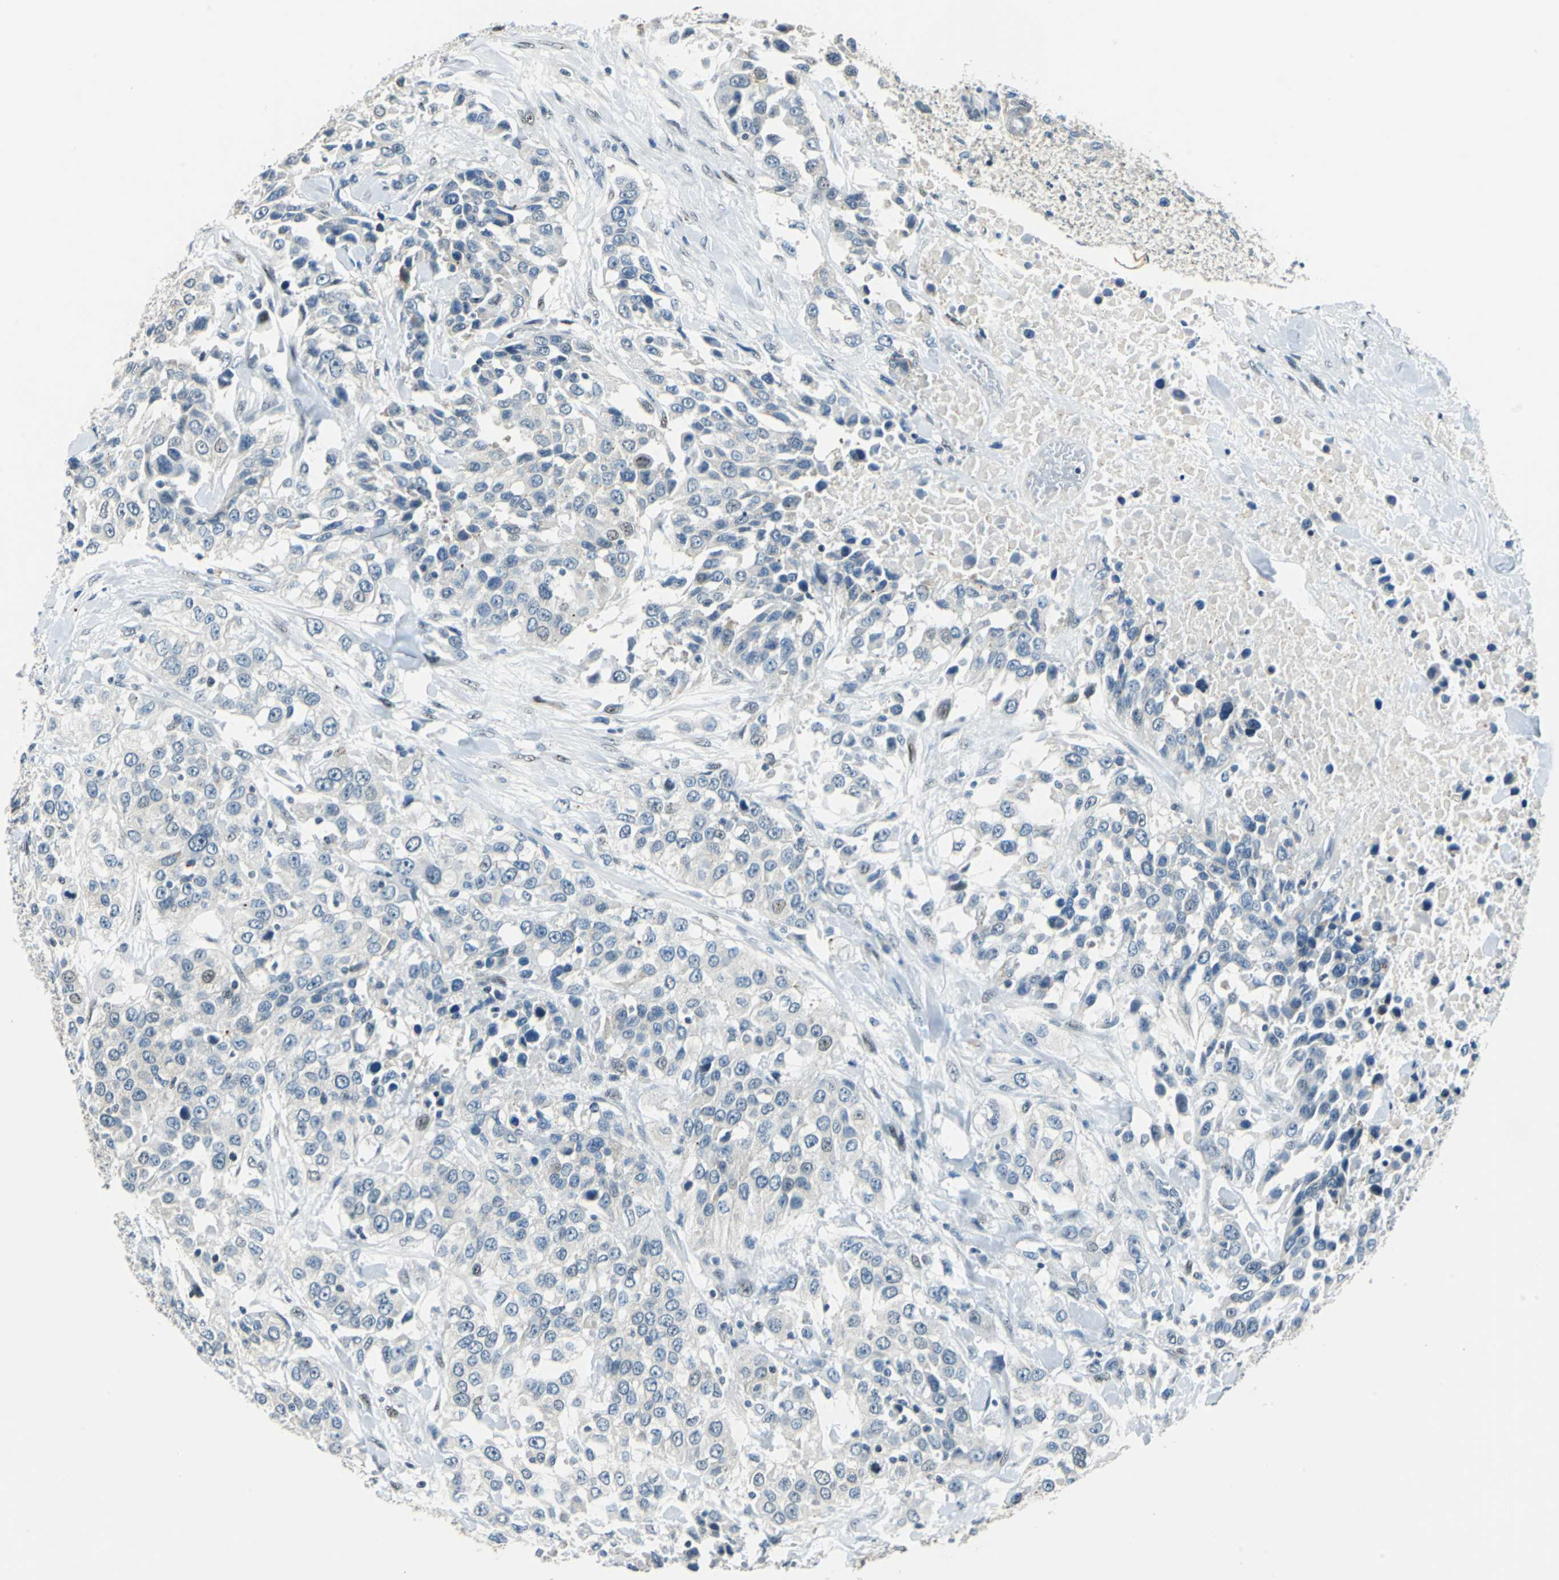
{"staining": {"intensity": "negative", "quantity": "none", "location": "none"}, "tissue": "urothelial cancer", "cell_type": "Tumor cells", "image_type": "cancer", "snomed": [{"axis": "morphology", "description": "Urothelial carcinoma, High grade"}, {"axis": "topography", "description": "Urinary bladder"}], "caption": "An IHC histopathology image of urothelial cancer is shown. There is no staining in tumor cells of urothelial cancer.", "gene": "HCFC2", "patient": {"sex": "female", "age": 80}}